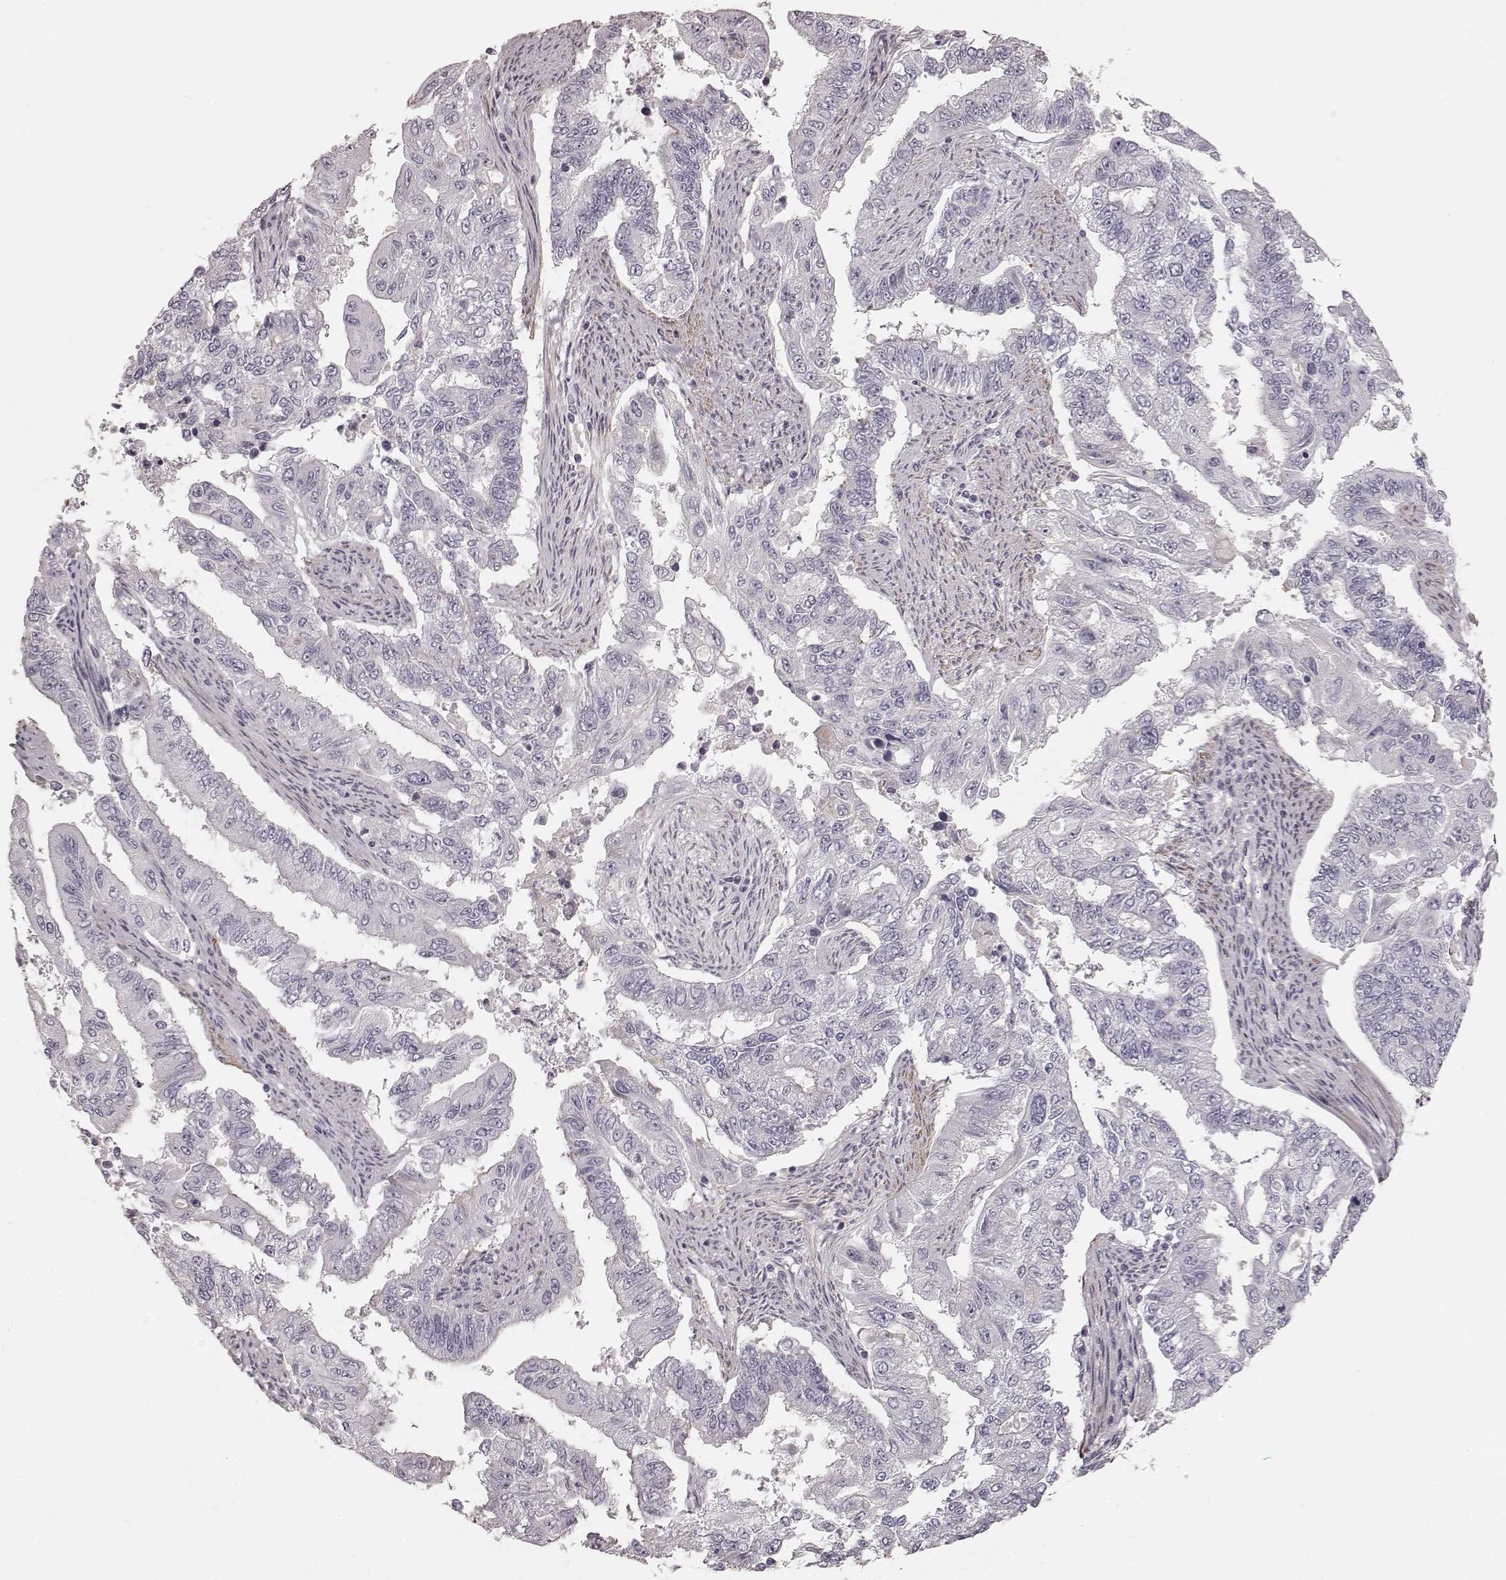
{"staining": {"intensity": "negative", "quantity": "none", "location": "none"}, "tissue": "endometrial cancer", "cell_type": "Tumor cells", "image_type": "cancer", "snomed": [{"axis": "morphology", "description": "Adenocarcinoma, NOS"}, {"axis": "topography", "description": "Uterus"}], "caption": "Immunohistochemistry micrograph of neoplastic tissue: human endometrial cancer stained with DAB (3,3'-diaminobenzidine) reveals no significant protein positivity in tumor cells. (DAB immunohistochemistry with hematoxylin counter stain).", "gene": "PRLHR", "patient": {"sex": "female", "age": 59}}